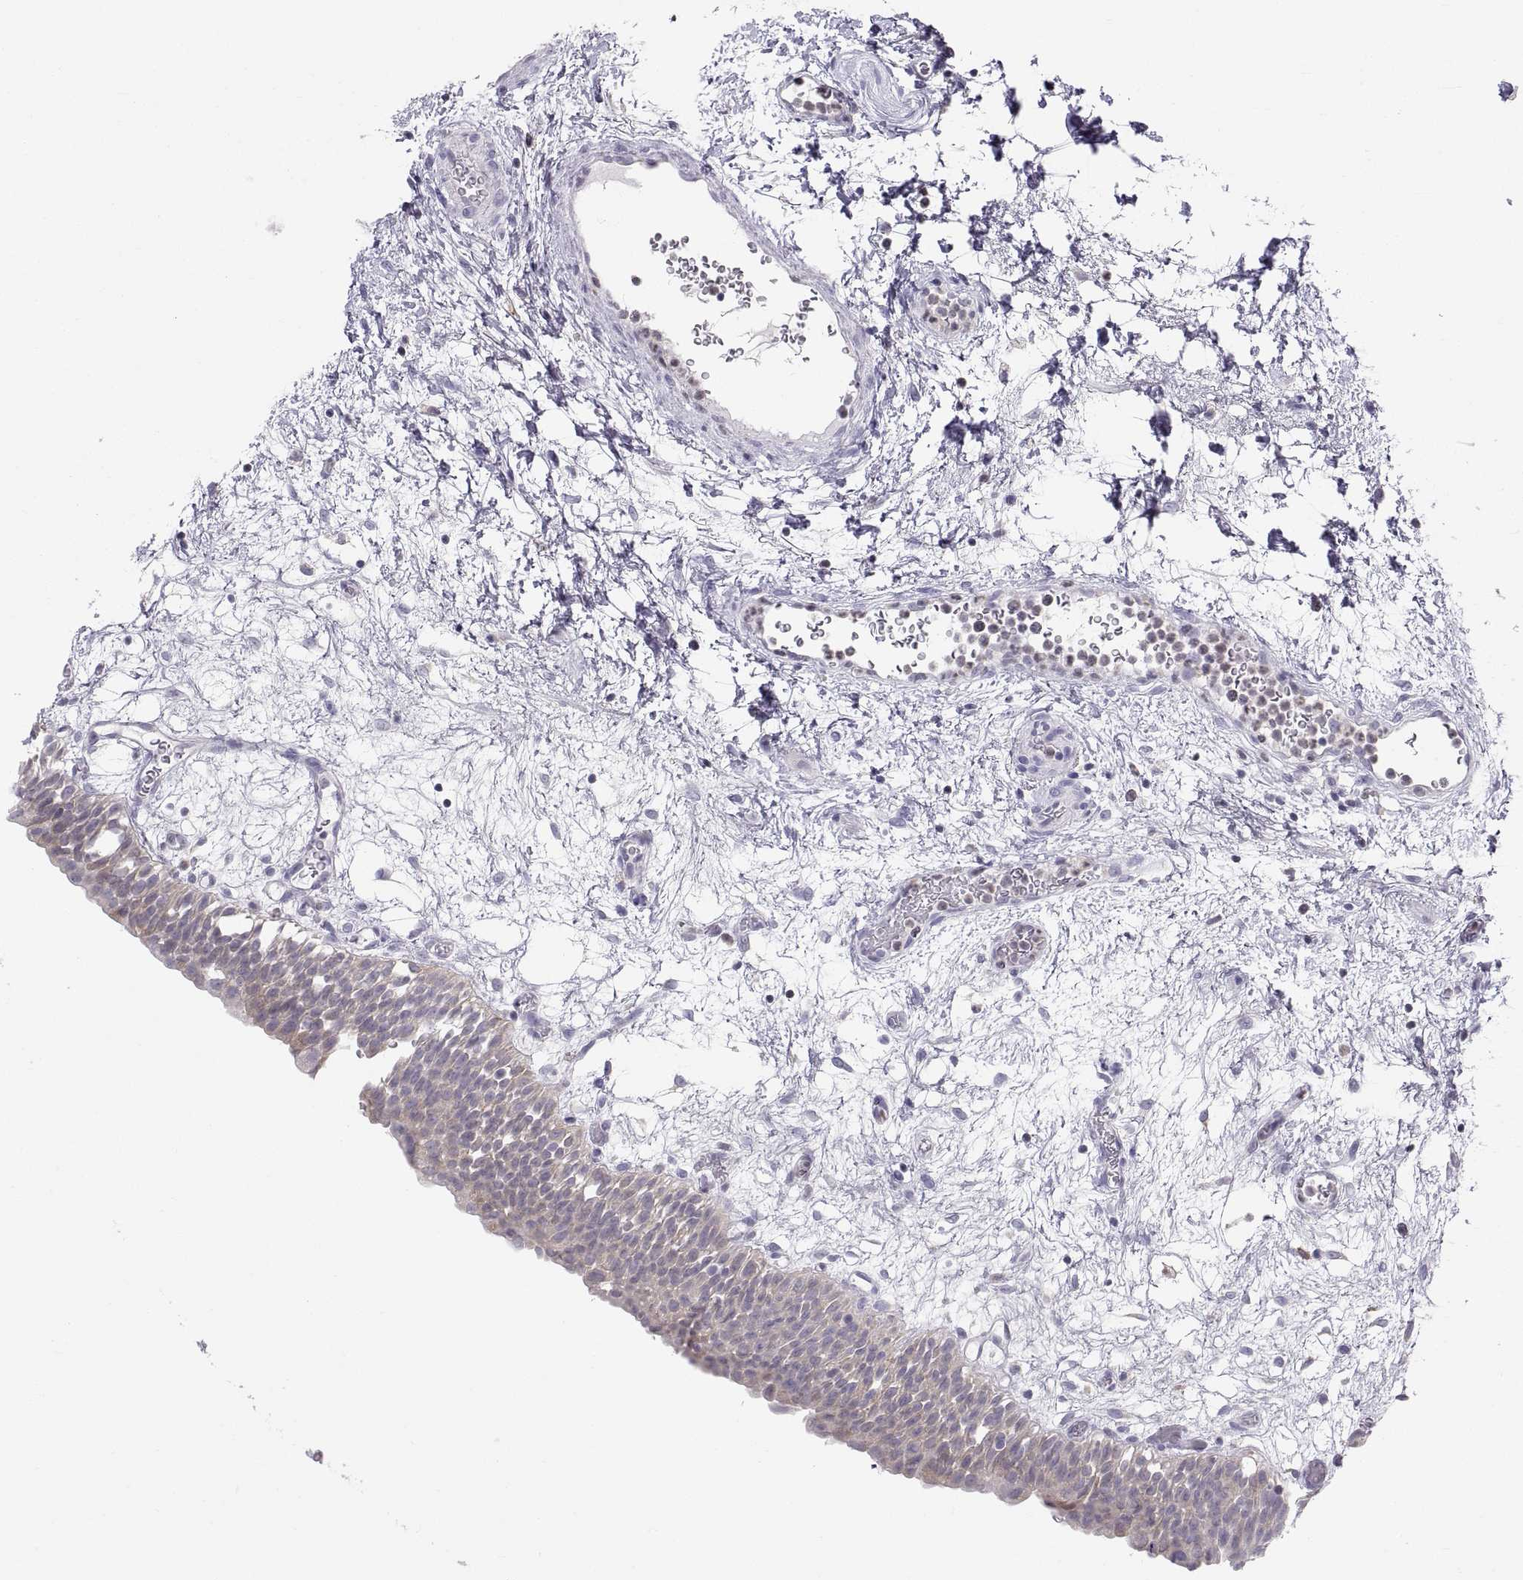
{"staining": {"intensity": "negative", "quantity": "none", "location": "none"}, "tissue": "urinary bladder", "cell_type": "Urothelial cells", "image_type": "normal", "snomed": [{"axis": "morphology", "description": "Normal tissue, NOS"}, {"axis": "topography", "description": "Urinary bladder"}], "caption": "Human urinary bladder stained for a protein using IHC reveals no expression in urothelial cells.", "gene": "ERO1A", "patient": {"sex": "male", "age": 76}}